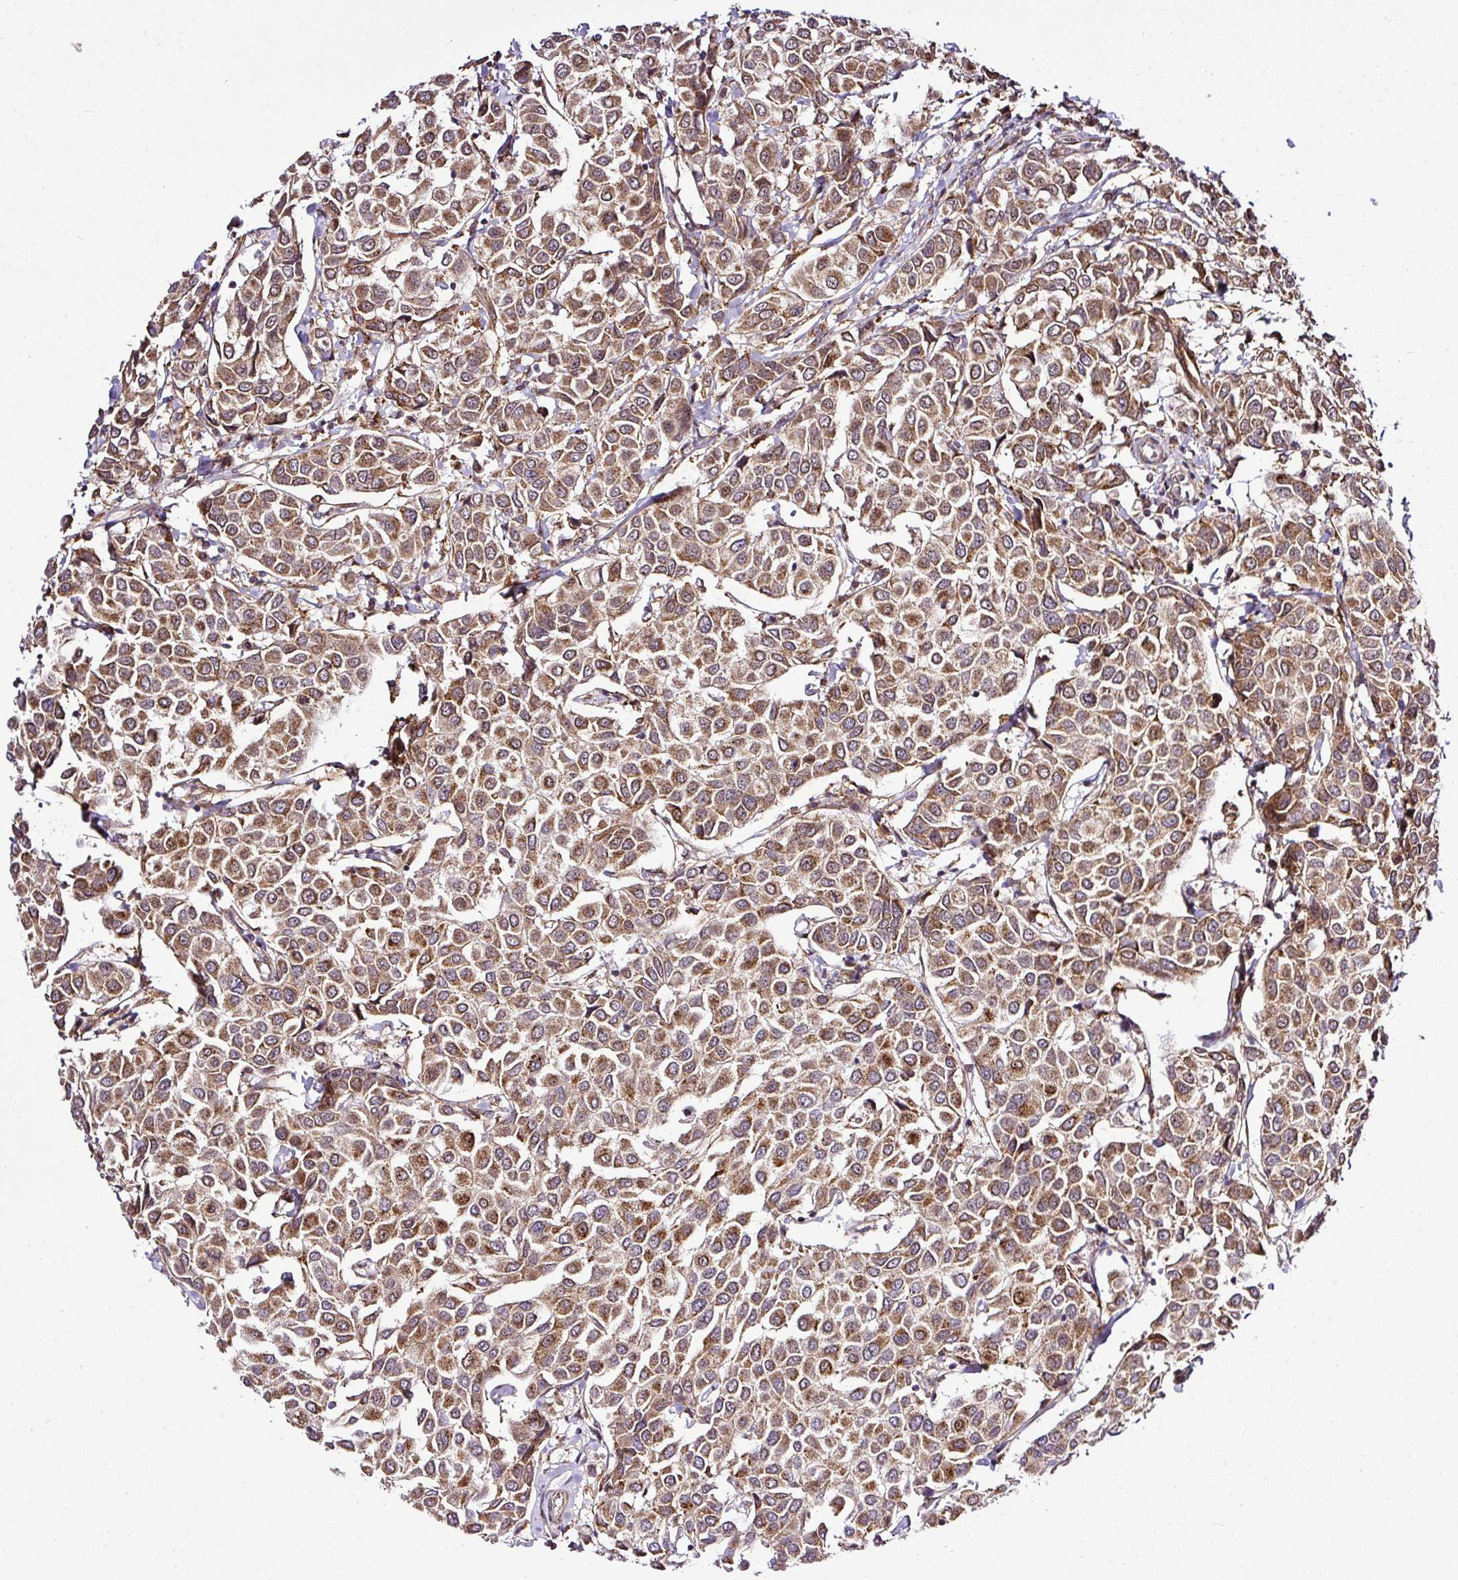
{"staining": {"intensity": "moderate", "quantity": ">75%", "location": "cytoplasmic/membranous"}, "tissue": "breast cancer", "cell_type": "Tumor cells", "image_type": "cancer", "snomed": [{"axis": "morphology", "description": "Duct carcinoma"}, {"axis": "topography", "description": "Breast"}], "caption": "The immunohistochemical stain shows moderate cytoplasmic/membranous positivity in tumor cells of breast intraductal carcinoma tissue. Immunohistochemistry stains the protein in brown and the nuclei are stained blue.", "gene": "FAM153A", "patient": {"sex": "female", "age": 55}}